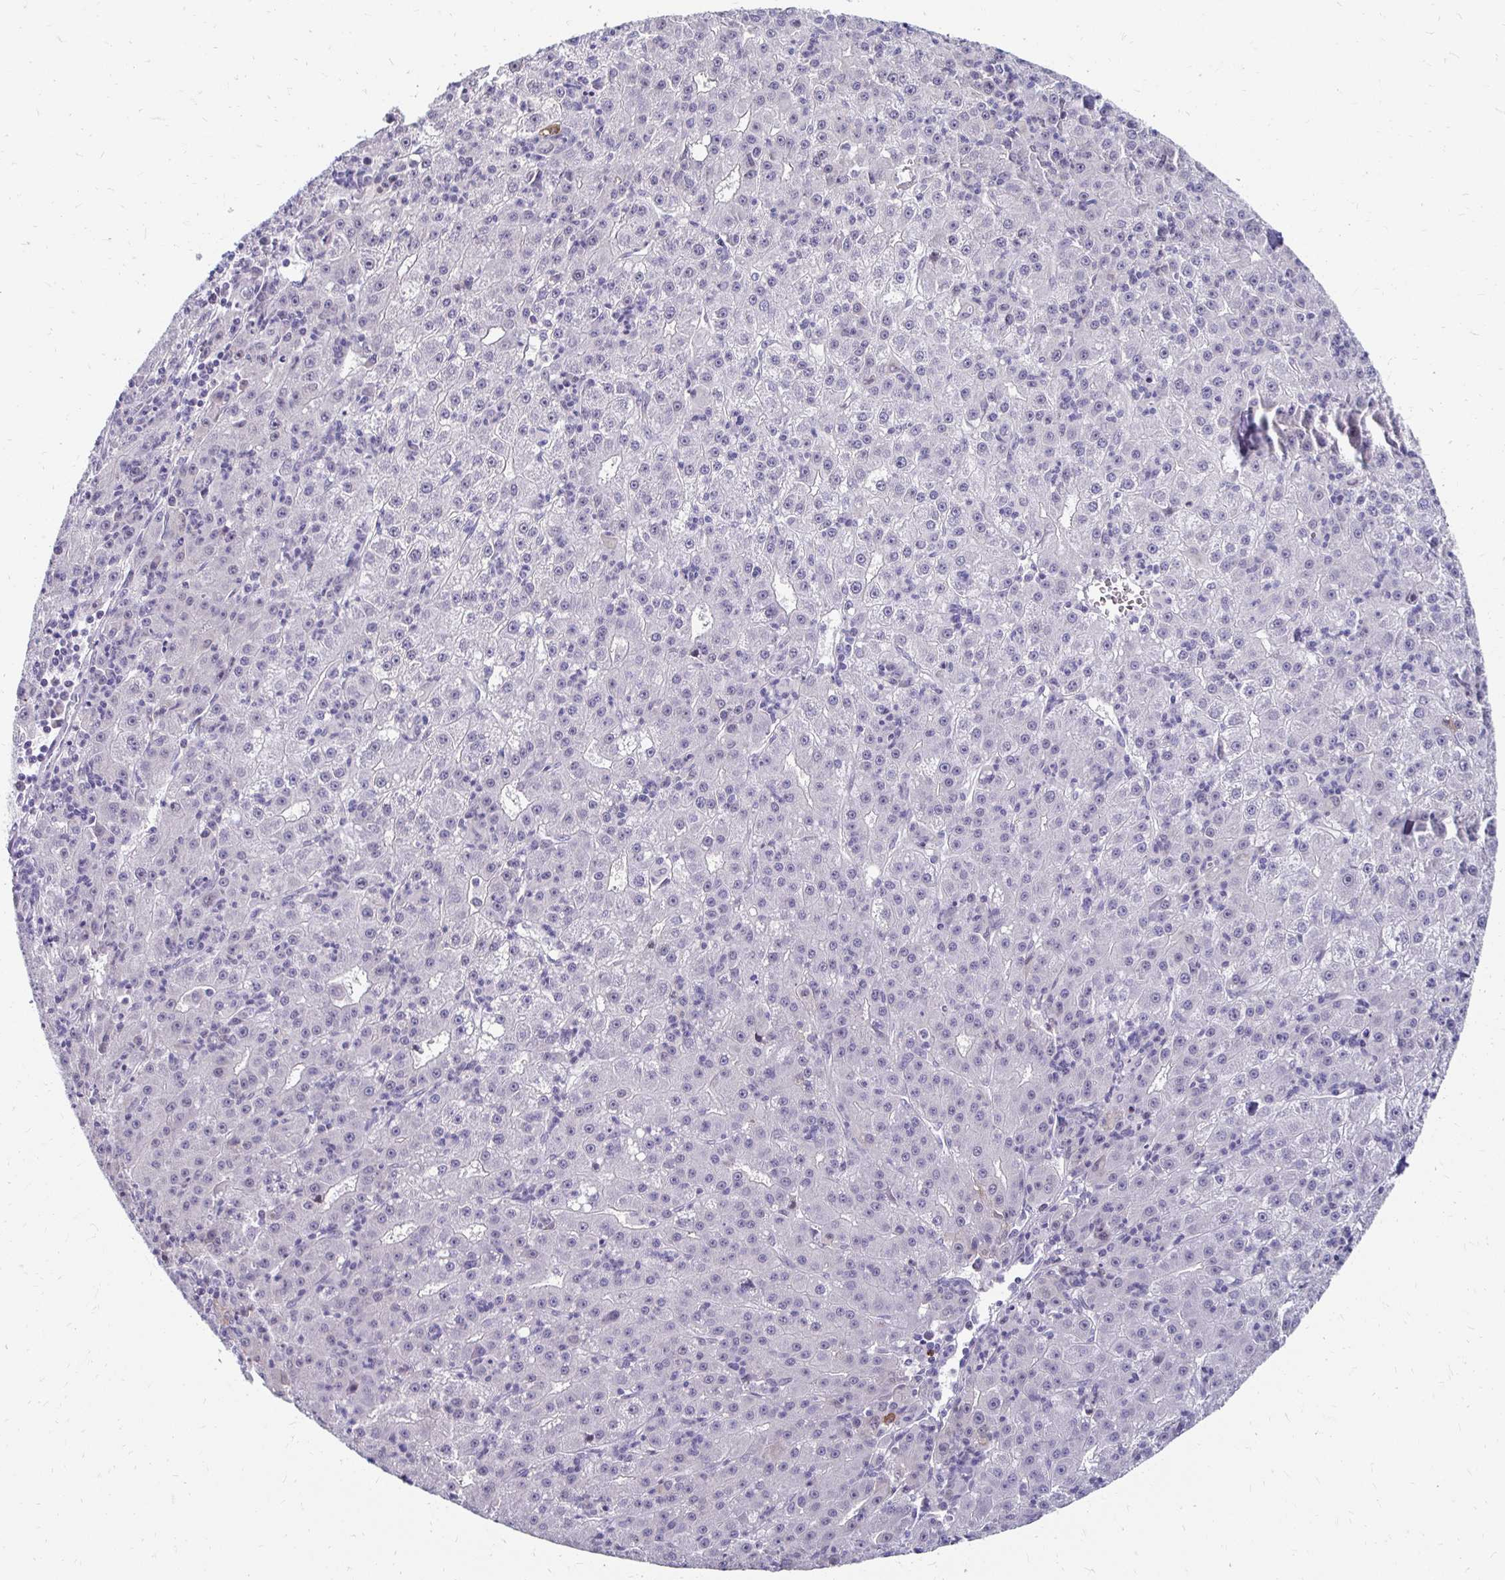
{"staining": {"intensity": "negative", "quantity": "none", "location": "none"}, "tissue": "liver cancer", "cell_type": "Tumor cells", "image_type": "cancer", "snomed": [{"axis": "morphology", "description": "Carcinoma, Hepatocellular, NOS"}, {"axis": "topography", "description": "Liver"}], "caption": "Immunohistochemistry (IHC) of human liver cancer displays no expression in tumor cells. (Stains: DAB IHC with hematoxylin counter stain, Microscopy: brightfield microscopy at high magnification).", "gene": "PADI2", "patient": {"sex": "male", "age": 76}}